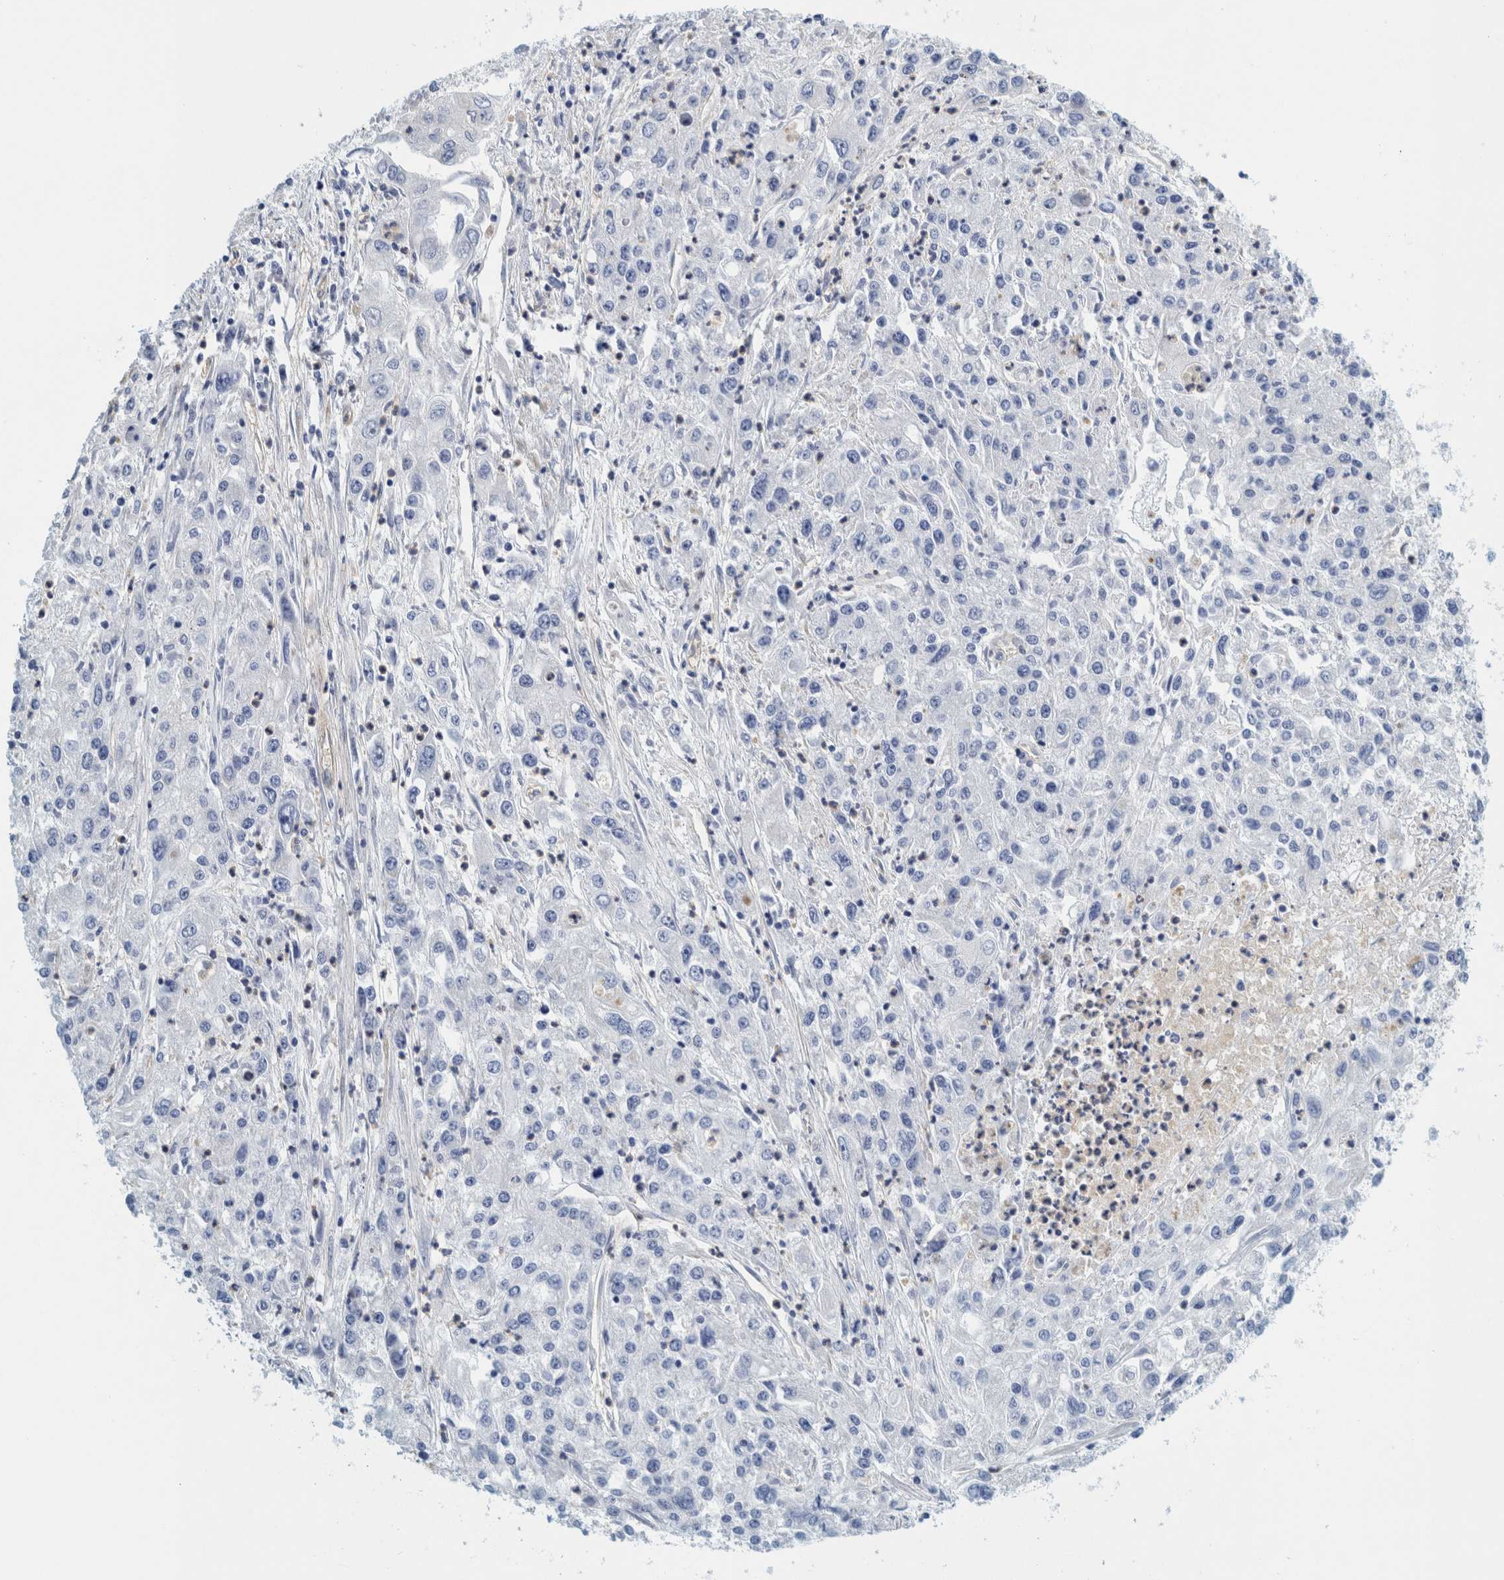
{"staining": {"intensity": "negative", "quantity": "none", "location": "none"}, "tissue": "endometrial cancer", "cell_type": "Tumor cells", "image_type": "cancer", "snomed": [{"axis": "morphology", "description": "Adenocarcinoma, NOS"}, {"axis": "topography", "description": "Endometrium"}], "caption": "High power microscopy micrograph of an immunohistochemistry image of endometrial cancer, revealing no significant positivity in tumor cells.", "gene": "ZNF324B", "patient": {"sex": "female", "age": 49}}